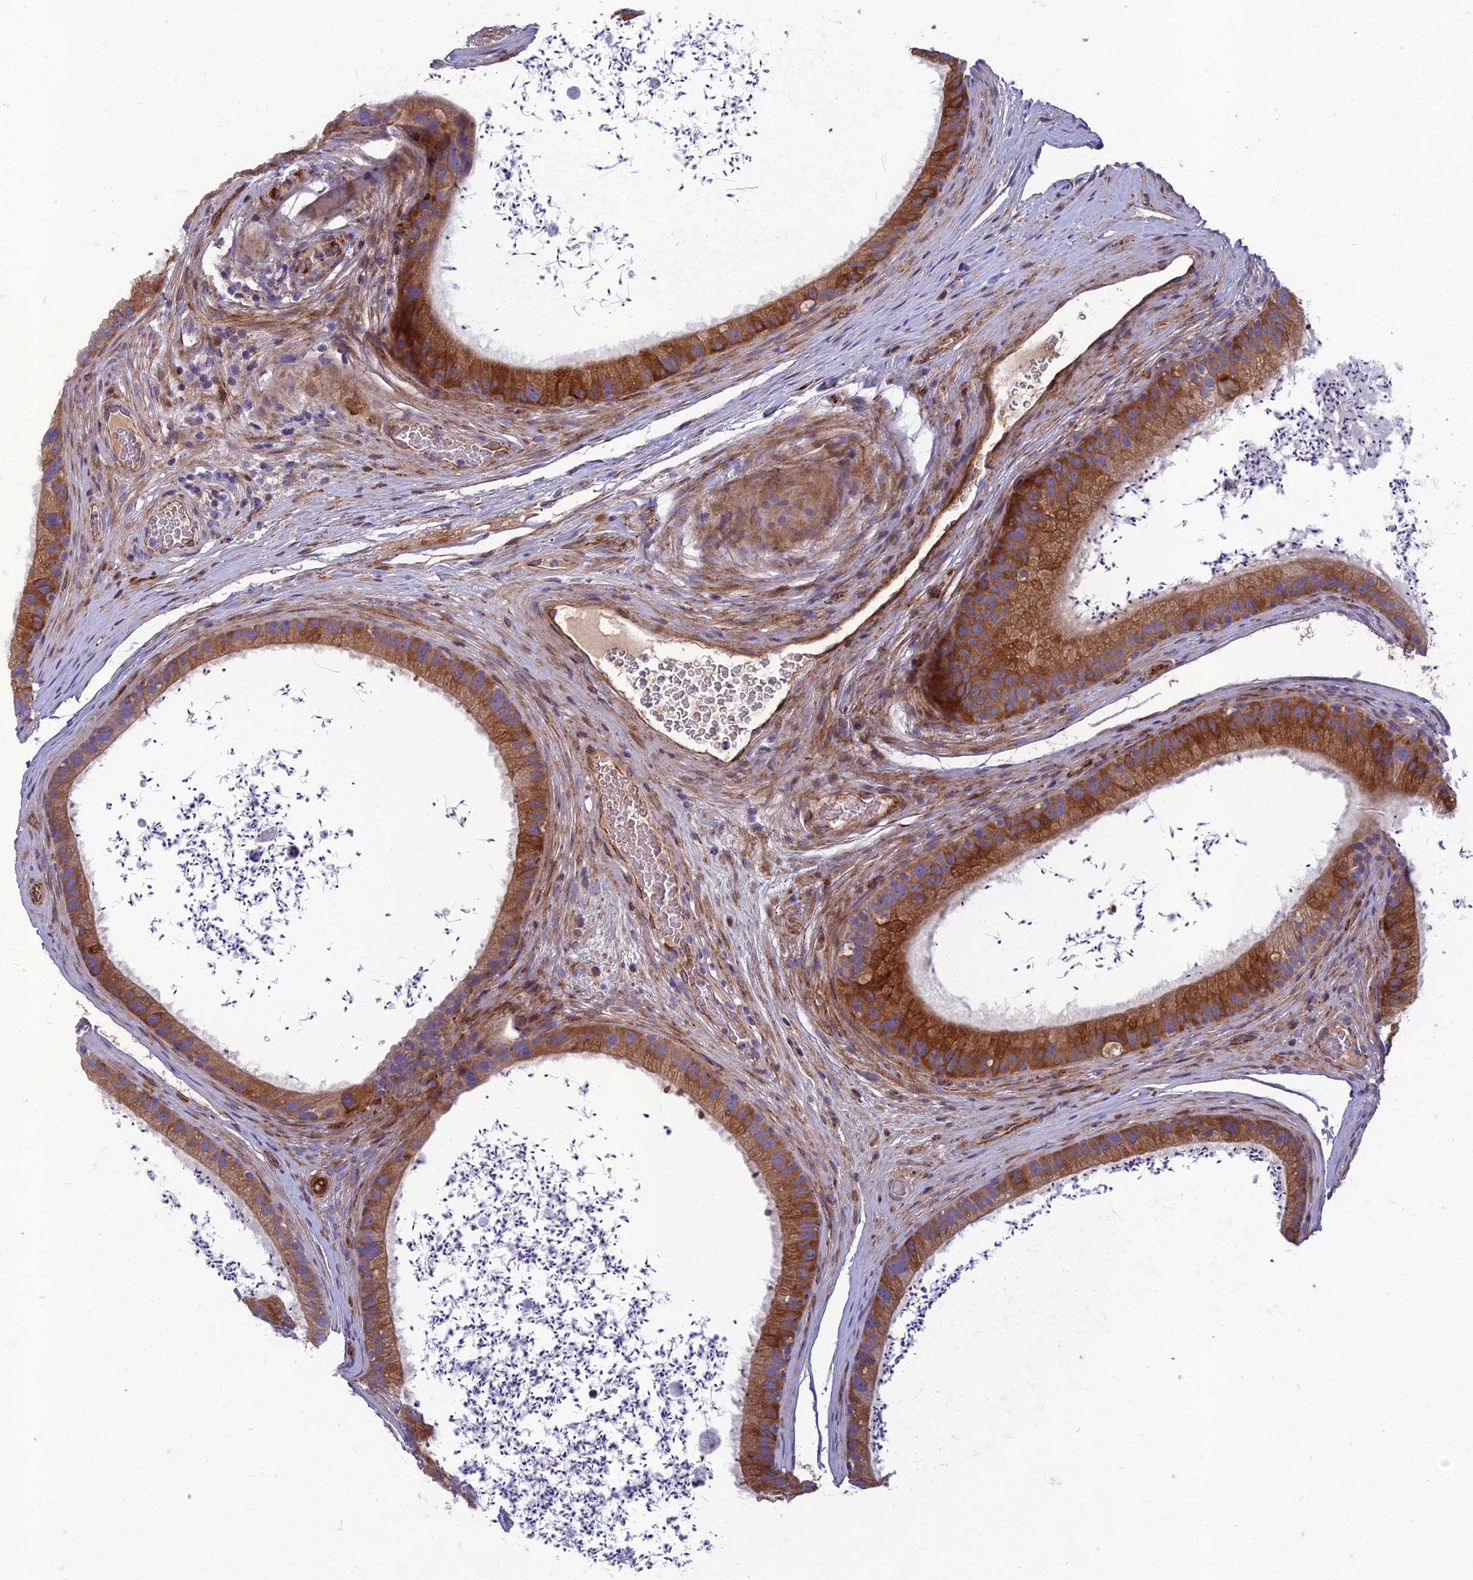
{"staining": {"intensity": "moderate", "quantity": "25%-75%", "location": "cytoplasmic/membranous"}, "tissue": "epididymis", "cell_type": "Glandular cells", "image_type": "normal", "snomed": [{"axis": "morphology", "description": "Normal tissue, NOS"}, {"axis": "topography", "description": "Epididymis, spermatic cord, NOS"}], "caption": "High-power microscopy captured an IHC micrograph of normal epididymis, revealing moderate cytoplasmic/membranous expression in approximately 25%-75% of glandular cells.", "gene": "SEL1L3", "patient": {"sex": "male", "age": 50}}